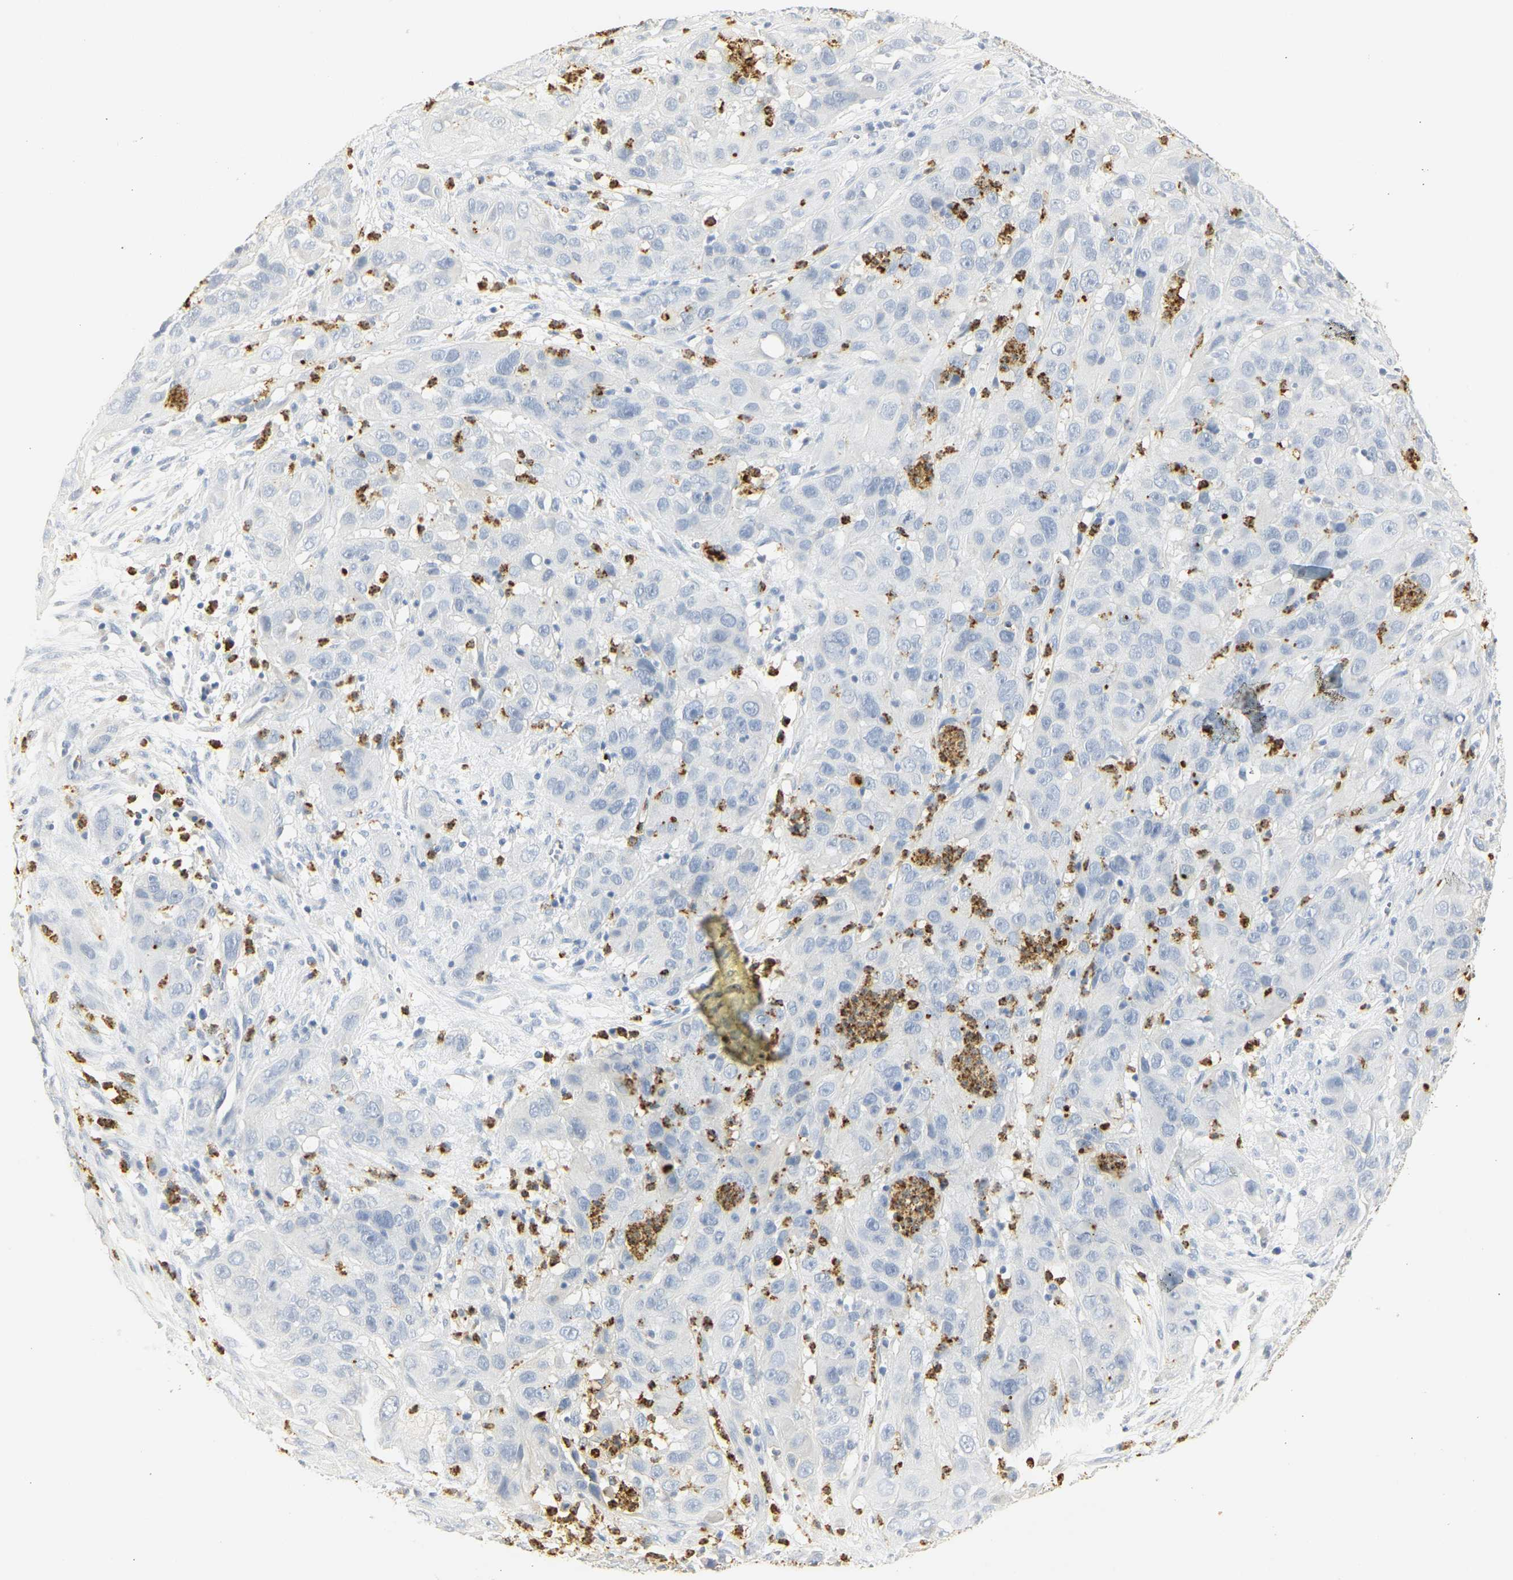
{"staining": {"intensity": "negative", "quantity": "none", "location": "none"}, "tissue": "cervical cancer", "cell_type": "Tumor cells", "image_type": "cancer", "snomed": [{"axis": "morphology", "description": "Squamous cell carcinoma, NOS"}, {"axis": "topography", "description": "Cervix"}], "caption": "Immunohistochemical staining of human cervical cancer (squamous cell carcinoma) reveals no significant positivity in tumor cells. (IHC, brightfield microscopy, high magnification).", "gene": "MPO", "patient": {"sex": "female", "age": 32}}